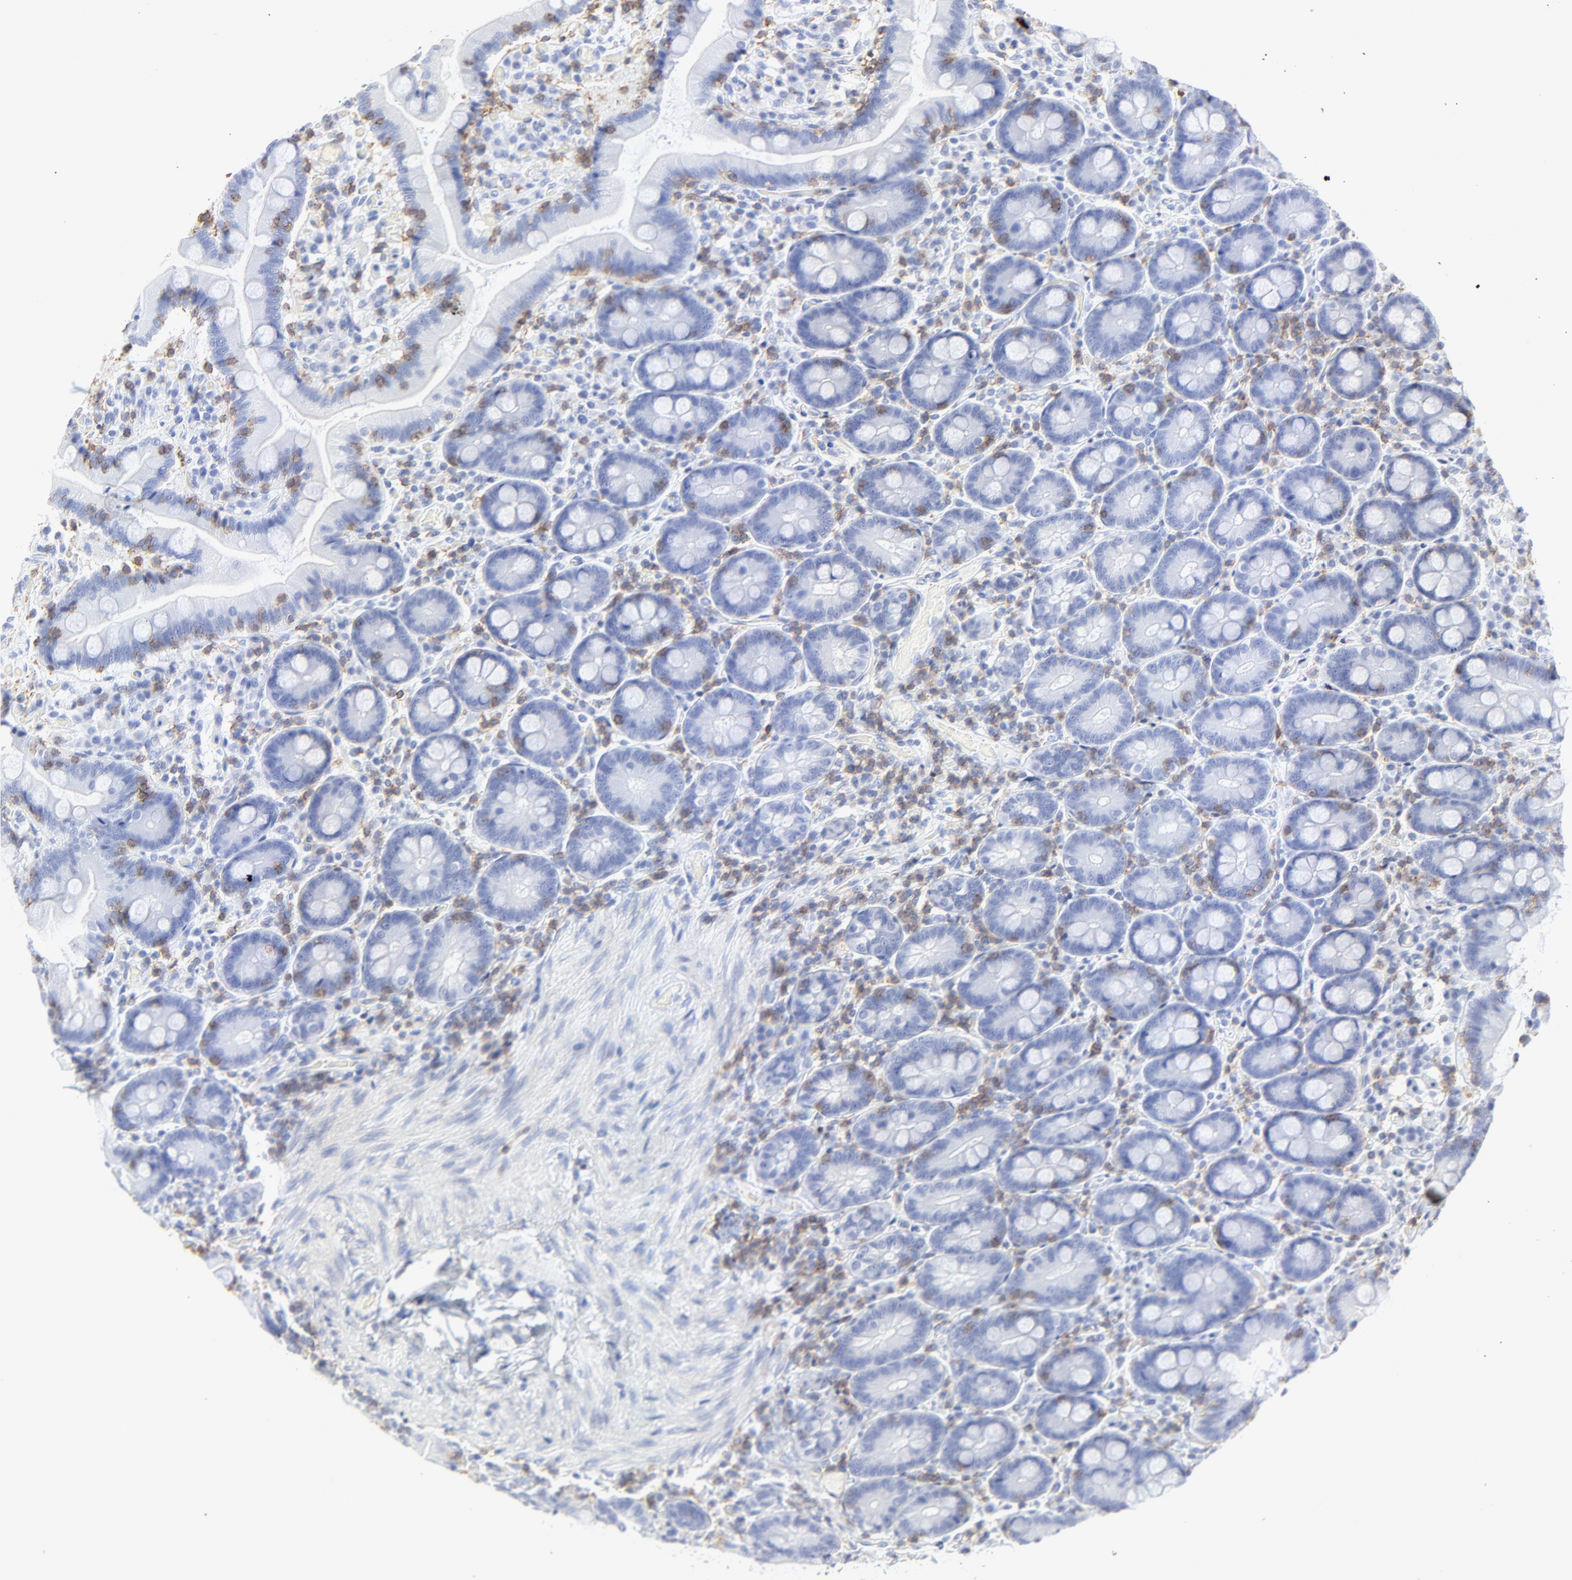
{"staining": {"intensity": "negative", "quantity": "none", "location": "none"}, "tissue": "duodenum", "cell_type": "Glandular cells", "image_type": "normal", "snomed": [{"axis": "morphology", "description": "Normal tissue, NOS"}, {"axis": "topography", "description": "Duodenum"}], "caption": "Micrograph shows no protein positivity in glandular cells of unremarkable duodenum. (Immunohistochemistry (ihc), brightfield microscopy, high magnification).", "gene": "LCK", "patient": {"sex": "male", "age": 66}}